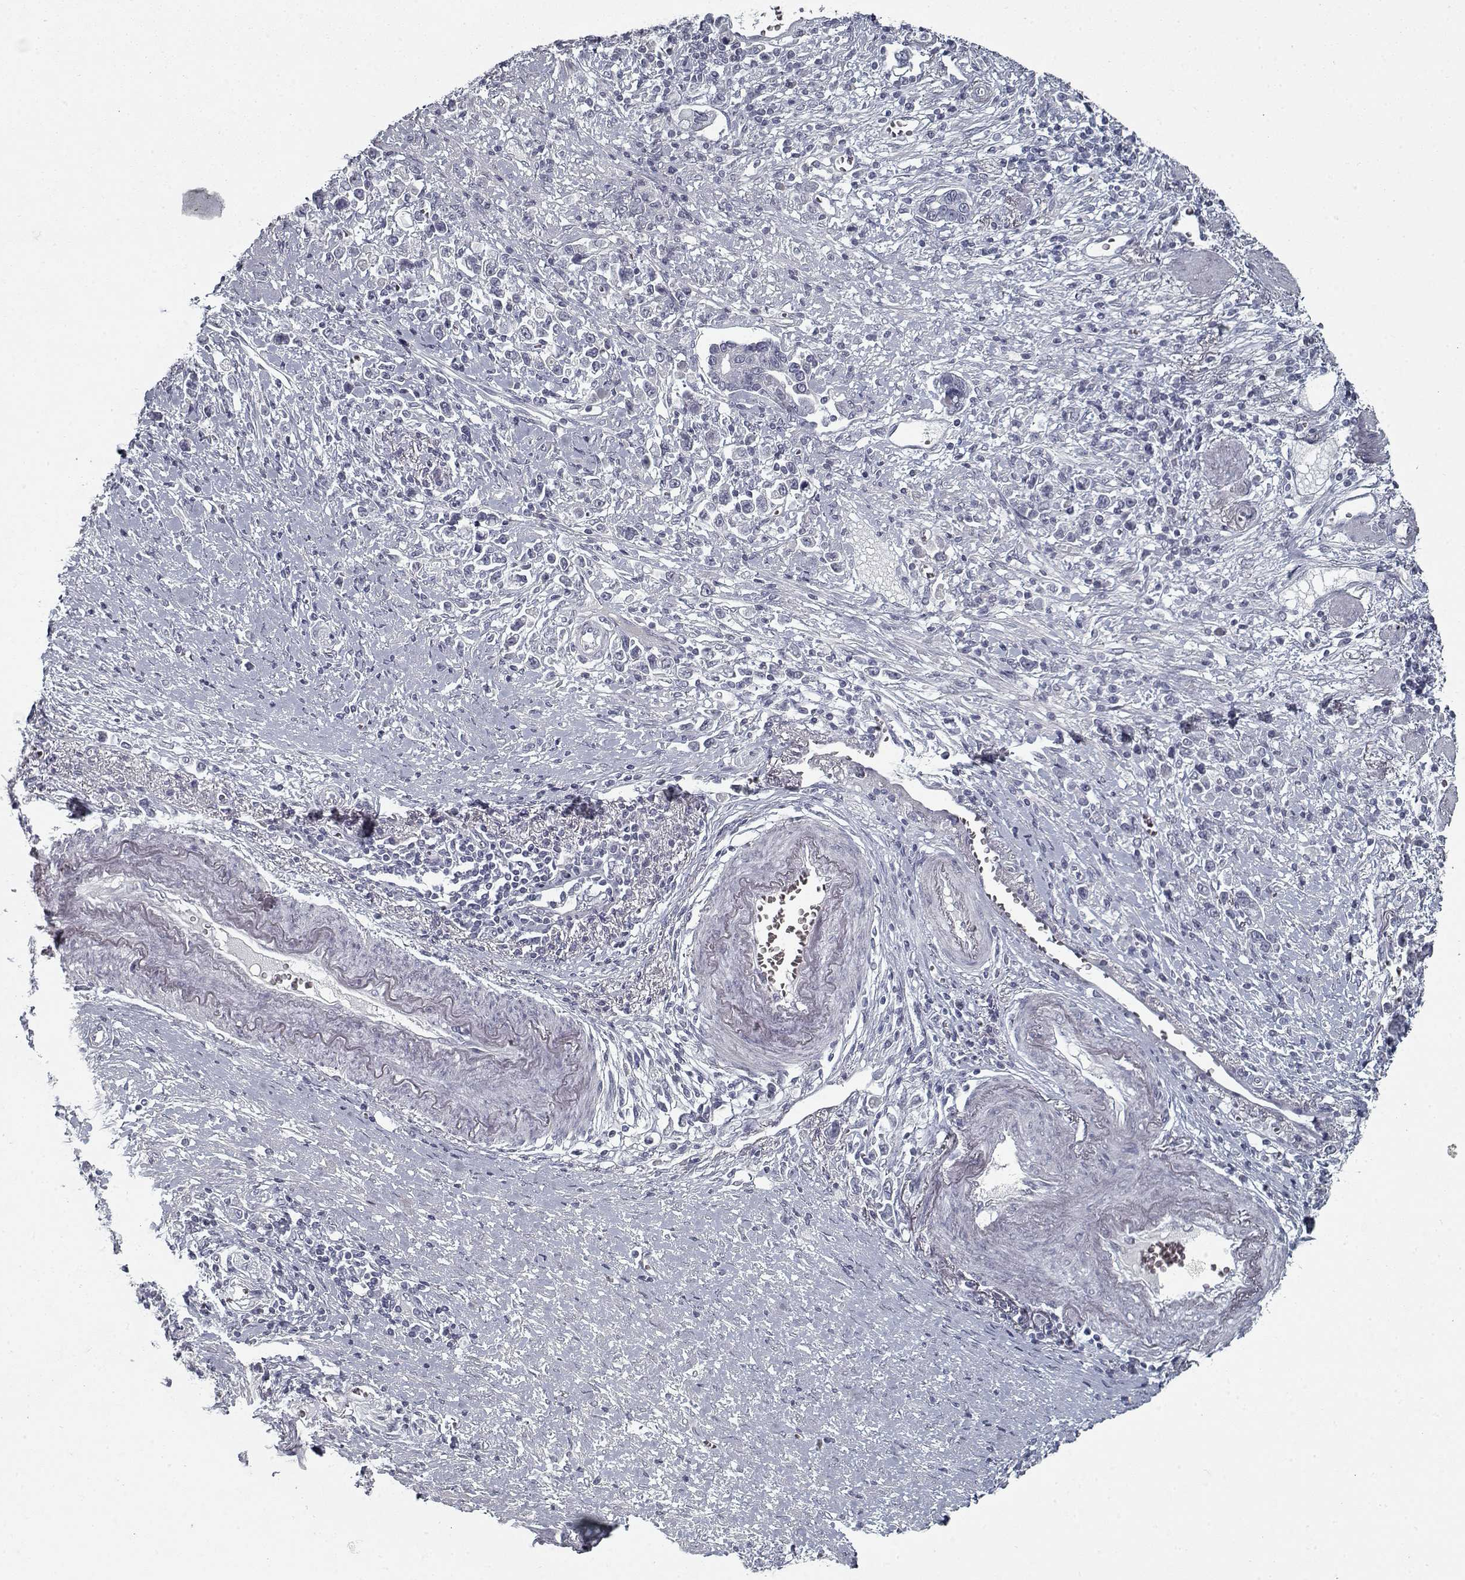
{"staining": {"intensity": "negative", "quantity": "none", "location": "none"}, "tissue": "stomach cancer", "cell_type": "Tumor cells", "image_type": "cancer", "snomed": [{"axis": "morphology", "description": "Adenocarcinoma, NOS"}, {"axis": "topography", "description": "Stomach"}], "caption": "The IHC micrograph has no significant positivity in tumor cells of stomach adenocarcinoma tissue.", "gene": "GAD2", "patient": {"sex": "male", "age": 63}}